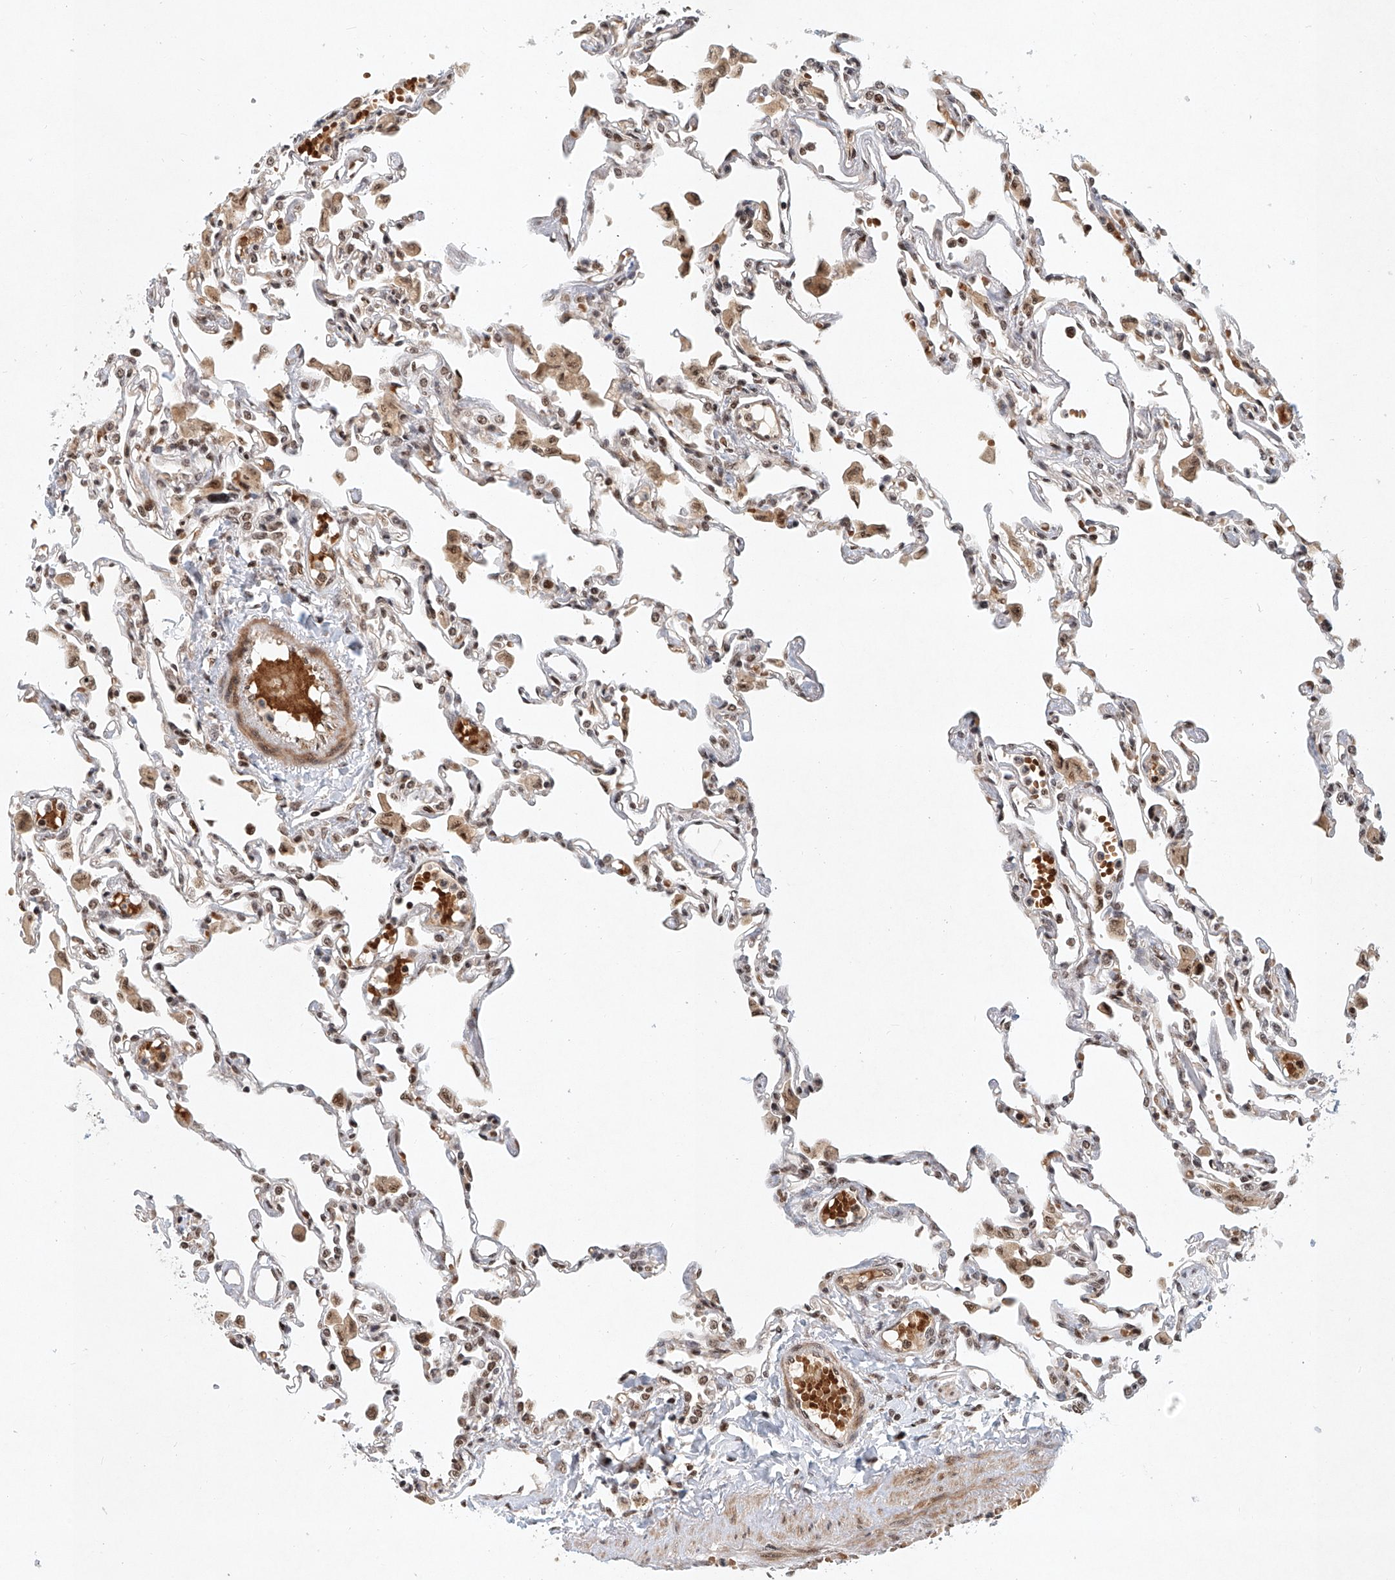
{"staining": {"intensity": "moderate", "quantity": "25%-75%", "location": "nuclear"}, "tissue": "lung", "cell_type": "Alveolar cells", "image_type": "normal", "snomed": [{"axis": "morphology", "description": "Normal tissue, NOS"}, {"axis": "topography", "description": "Bronchus"}, {"axis": "topography", "description": "Lung"}], "caption": "Immunohistochemistry (IHC) photomicrograph of benign lung: lung stained using immunohistochemistry exhibits medium levels of moderate protein expression localized specifically in the nuclear of alveolar cells, appearing as a nuclear brown color.", "gene": "ZNF470", "patient": {"sex": "female", "age": 49}}